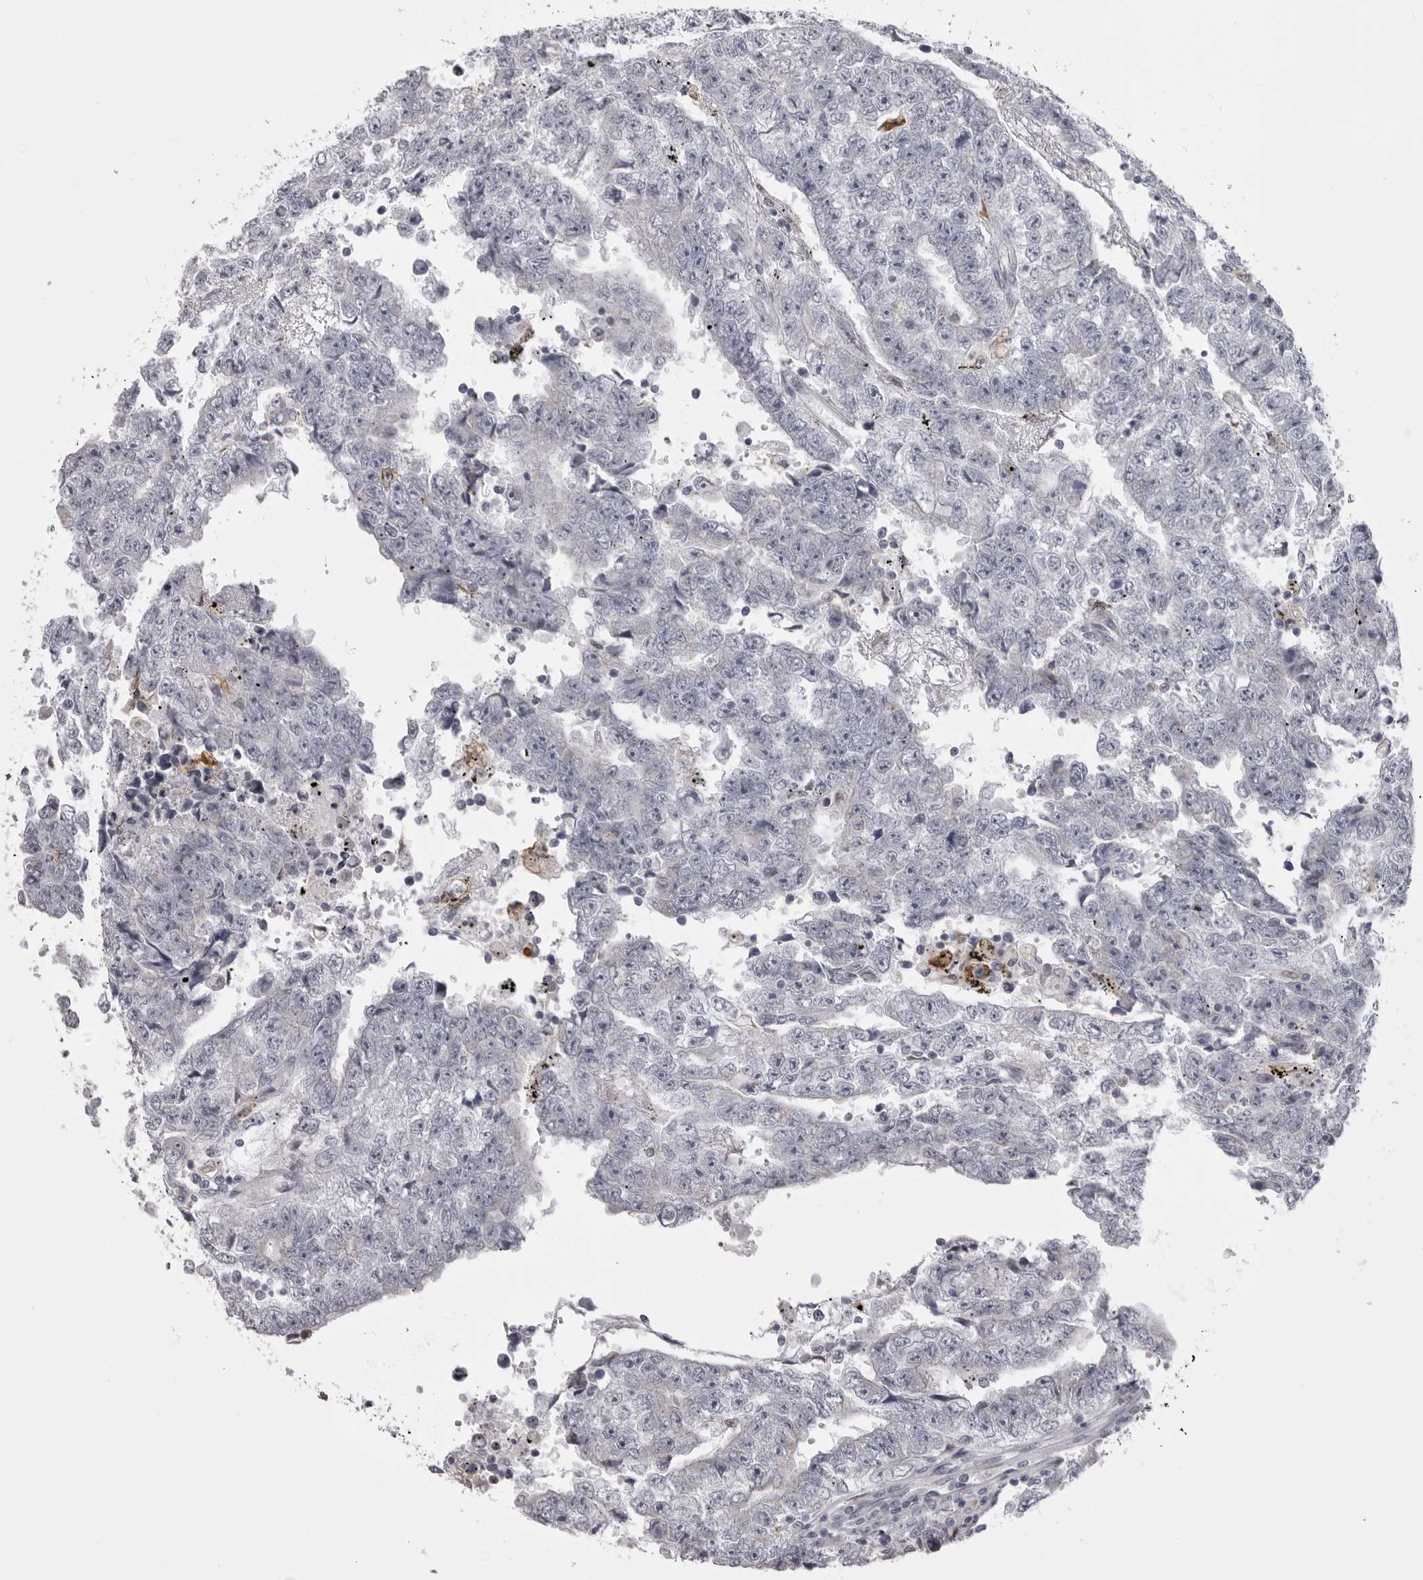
{"staining": {"intensity": "negative", "quantity": "none", "location": "none"}, "tissue": "testis cancer", "cell_type": "Tumor cells", "image_type": "cancer", "snomed": [{"axis": "morphology", "description": "Carcinoma, Embryonal, NOS"}, {"axis": "topography", "description": "Testis"}], "caption": "An immunohistochemistry photomicrograph of testis embryonal carcinoma is shown. There is no staining in tumor cells of testis embryonal carcinoma. The staining is performed using DAB brown chromogen with nuclei counter-stained in using hematoxylin.", "gene": "NCEH1", "patient": {"sex": "male", "age": 25}}